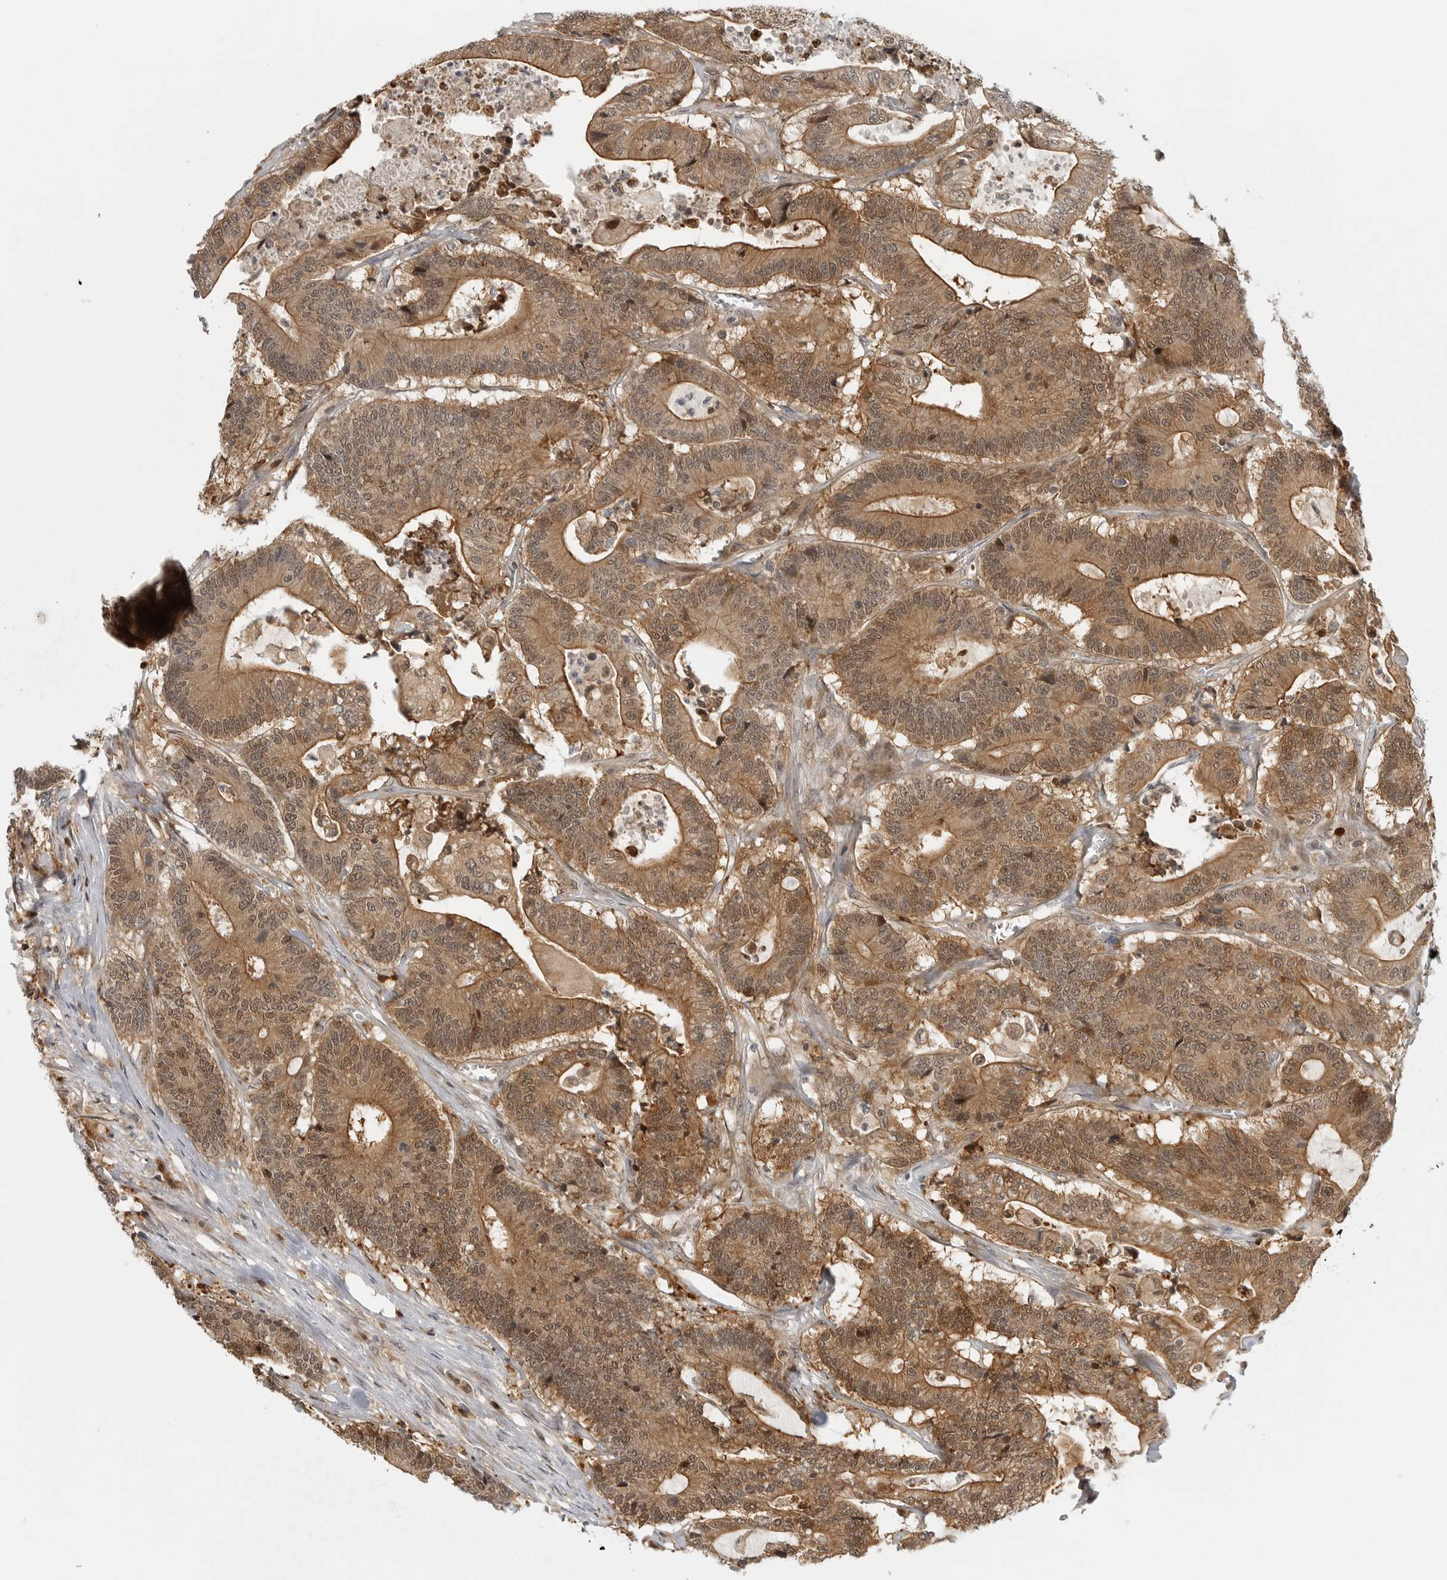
{"staining": {"intensity": "moderate", "quantity": ">75%", "location": "cytoplasmic/membranous,nuclear"}, "tissue": "colorectal cancer", "cell_type": "Tumor cells", "image_type": "cancer", "snomed": [{"axis": "morphology", "description": "Adenocarcinoma, NOS"}, {"axis": "topography", "description": "Colon"}], "caption": "Adenocarcinoma (colorectal) stained with a protein marker demonstrates moderate staining in tumor cells.", "gene": "CTIF", "patient": {"sex": "female", "age": 84}}